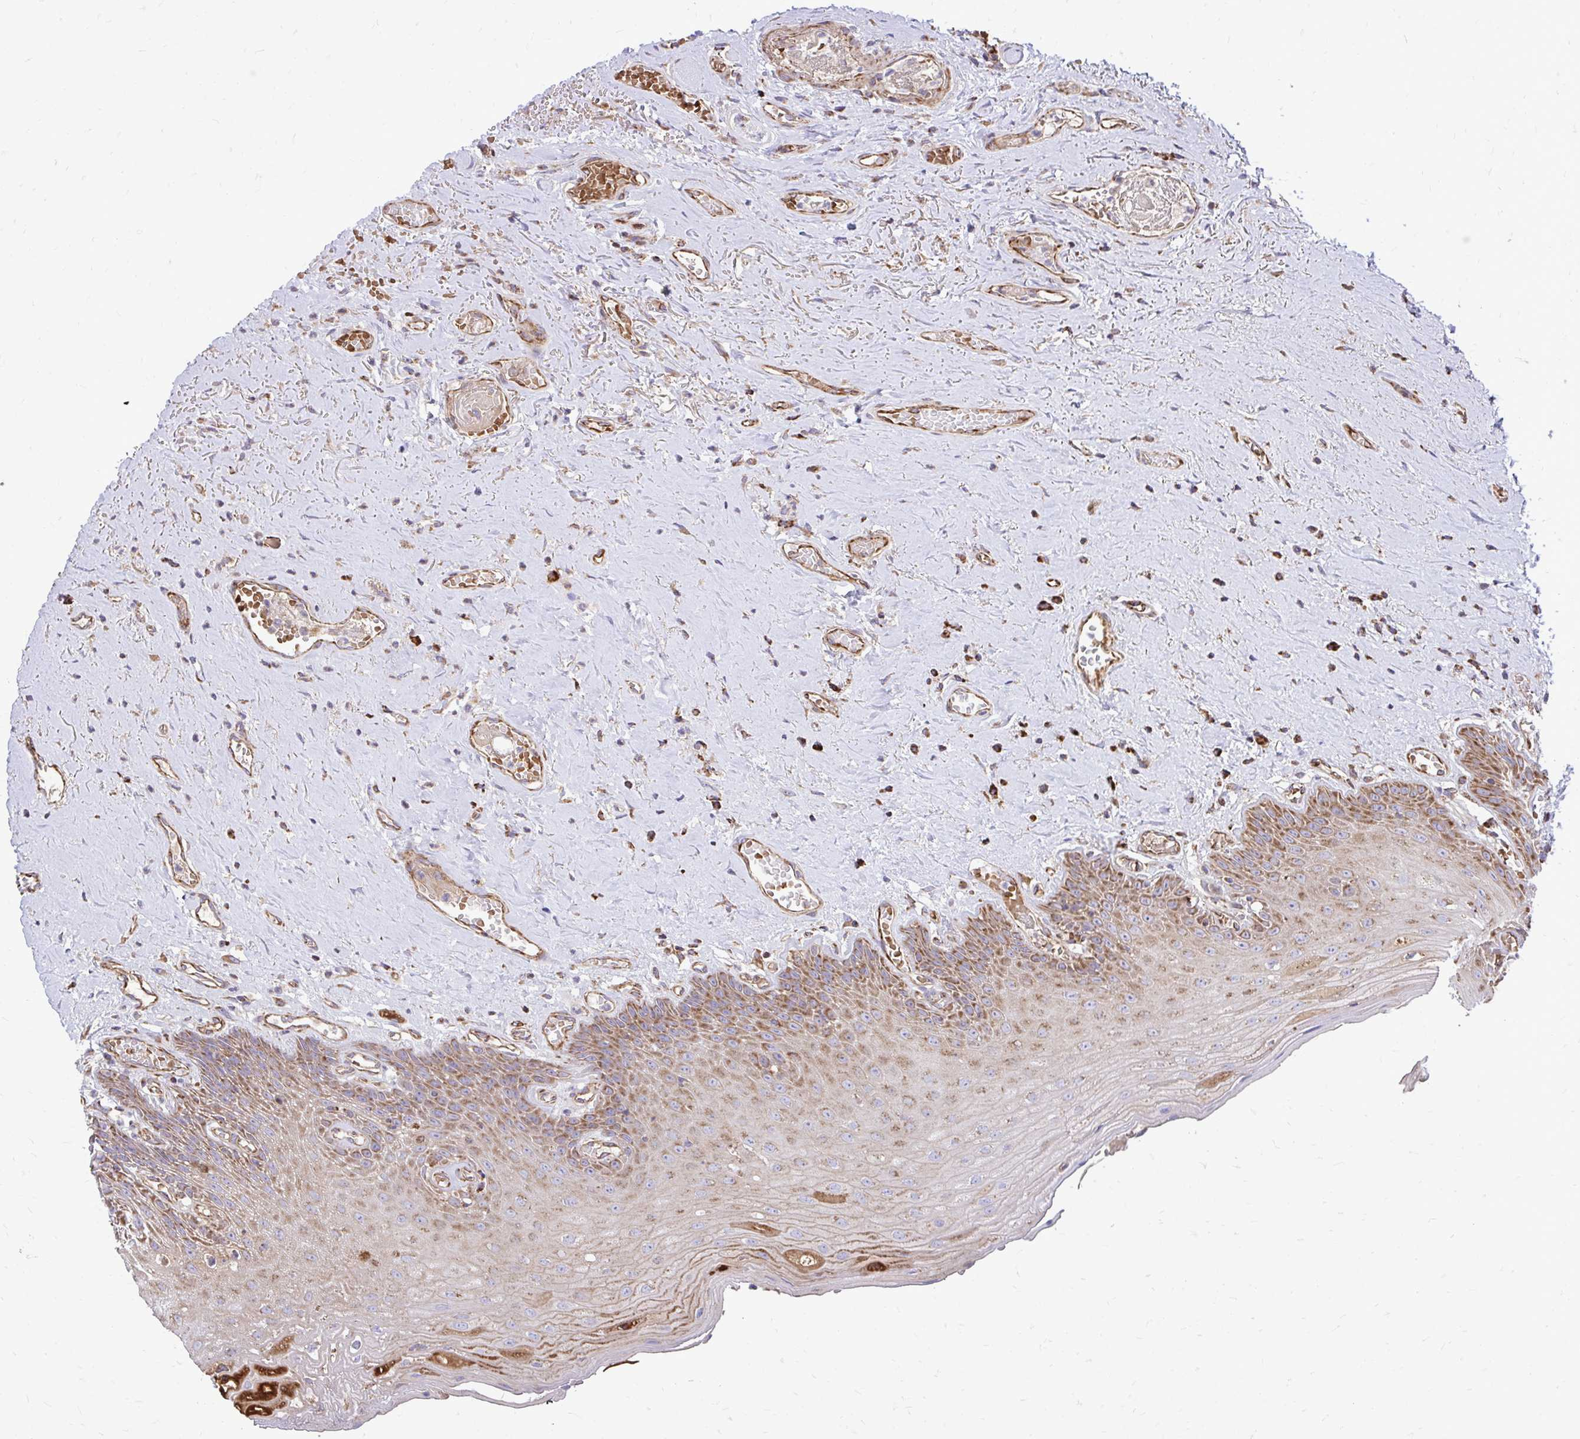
{"staining": {"intensity": "moderate", "quantity": "25%-75%", "location": "cytoplasmic/membranous"}, "tissue": "oral mucosa", "cell_type": "Squamous epithelial cells", "image_type": "normal", "snomed": [{"axis": "morphology", "description": "Normal tissue, NOS"}, {"axis": "morphology", "description": "Squamous cell carcinoma, NOS"}, {"axis": "topography", "description": "Oral tissue"}, {"axis": "topography", "description": "Peripheral nerve tissue"}, {"axis": "topography", "description": "Head-Neck"}], "caption": "Protein staining of benign oral mucosa shows moderate cytoplasmic/membranous positivity in approximately 25%-75% of squamous epithelial cells.", "gene": "ATP13A2", "patient": {"sex": "female", "age": 59}}